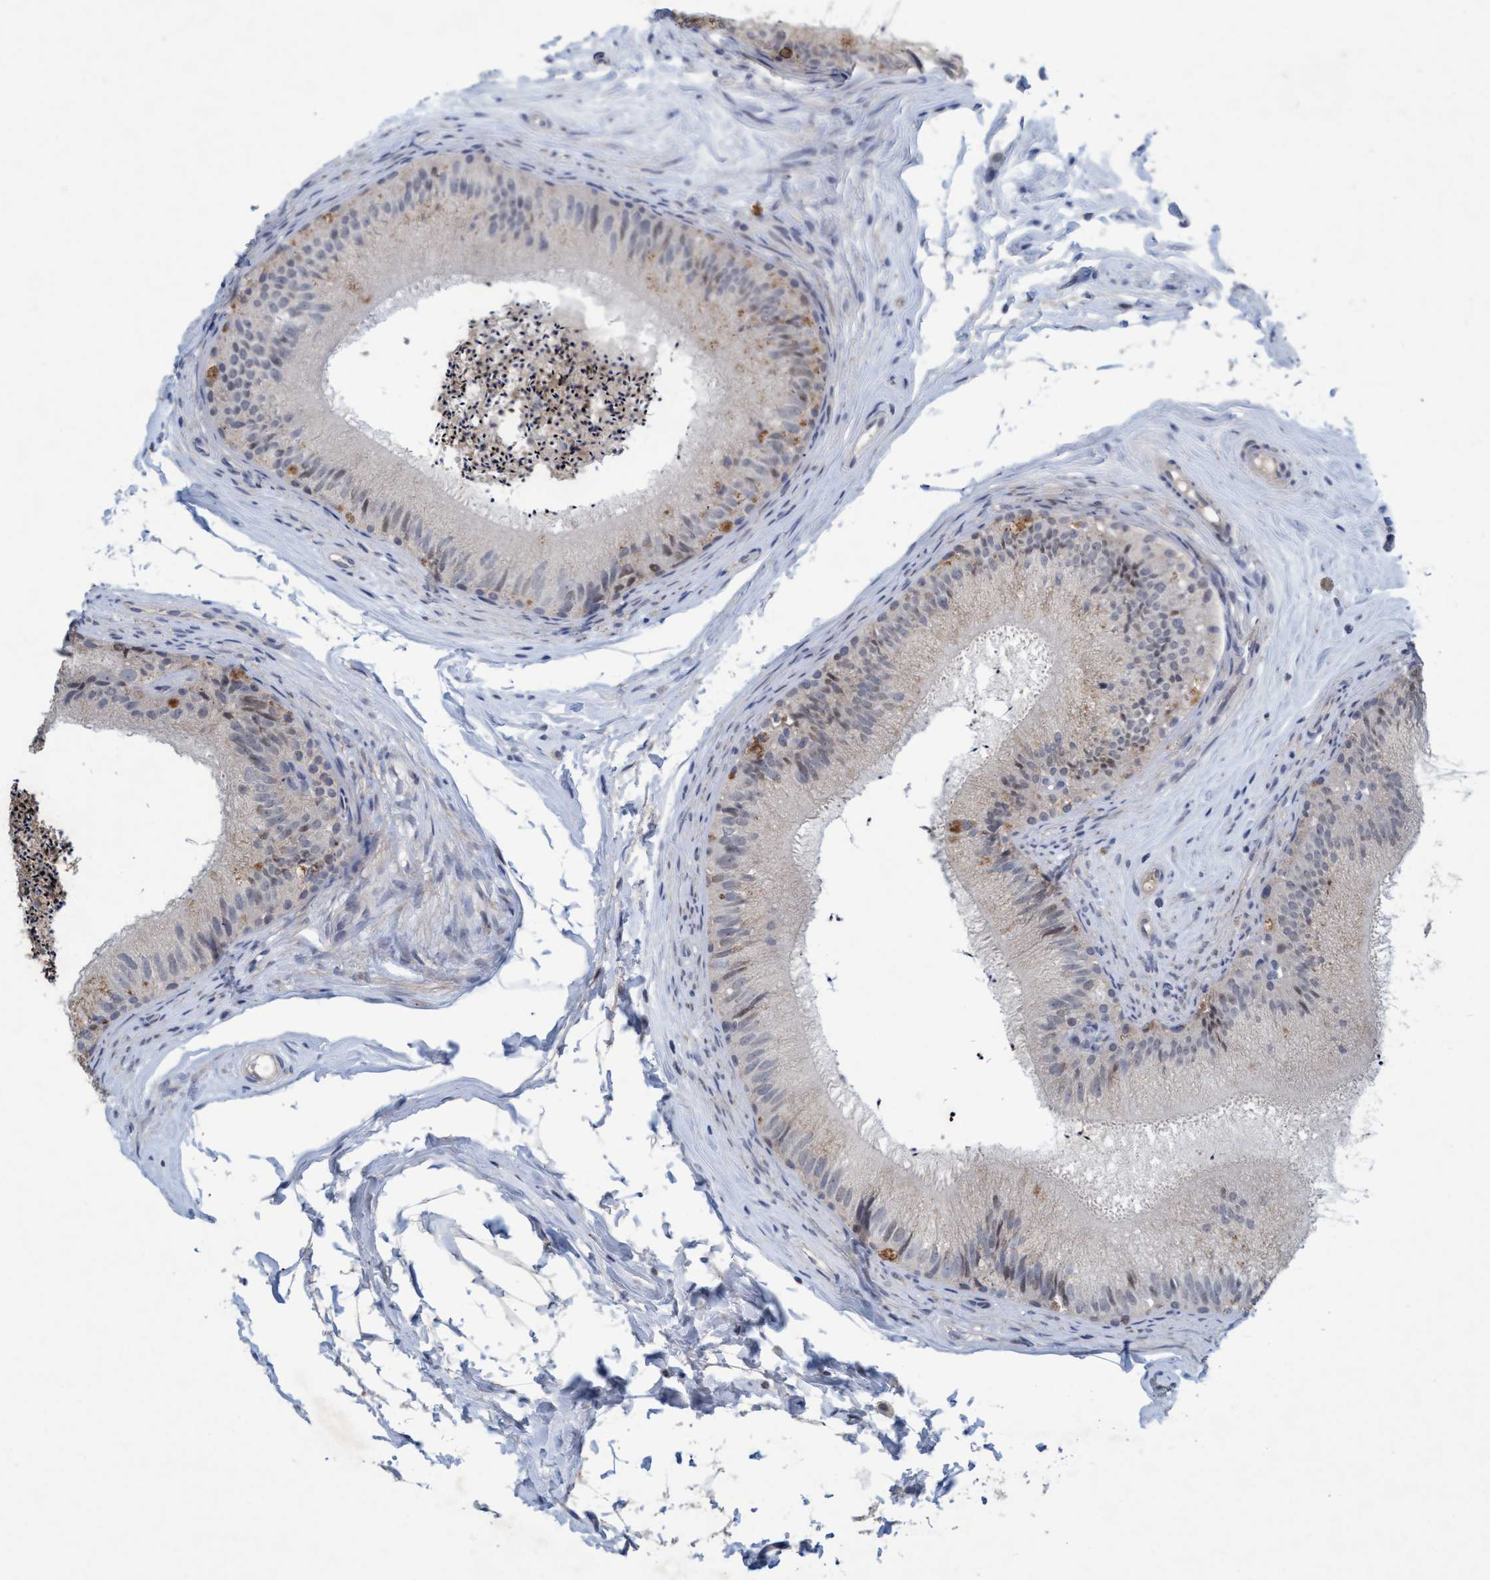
{"staining": {"intensity": "weak", "quantity": "<25%", "location": "cytoplasmic/membranous"}, "tissue": "epididymis", "cell_type": "Glandular cells", "image_type": "normal", "snomed": [{"axis": "morphology", "description": "Normal tissue, NOS"}, {"axis": "topography", "description": "Epididymis"}], "caption": "IHC of unremarkable human epididymis displays no positivity in glandular cells. (DAB (3,3'-diaminobenzidine) immunohistochemistry (IHC) visualized using brightfield microscopy, high magnification).", "gene": "RNF208", "patient": {"sex": "male", "age": 56}}